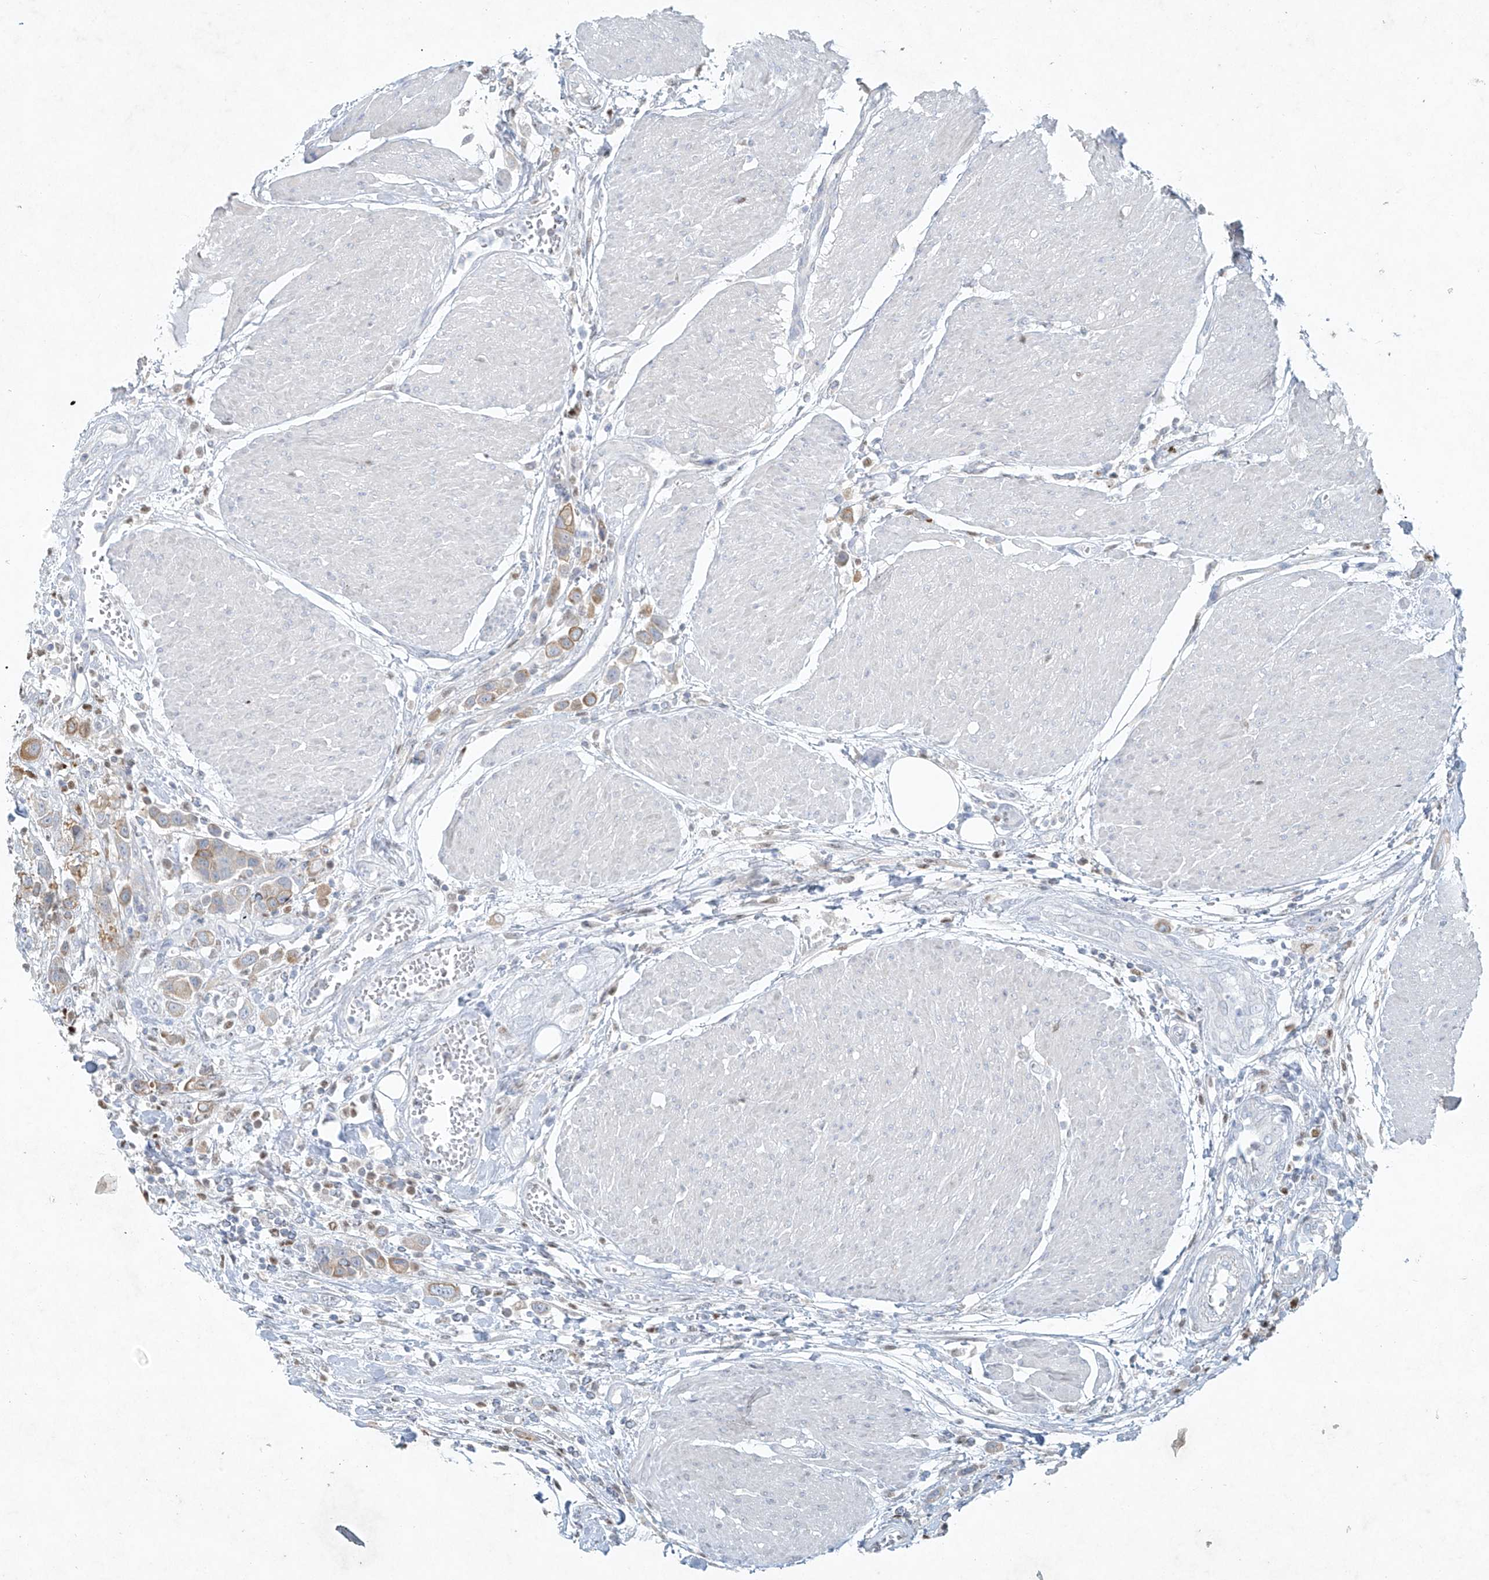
{"staining": {"intensity": "moderate", "quantity": "25%-75%", "location": "cytoplasmic/membranous"}, "tissue": "urothelial cancer", "cell_type": "Tumor cells", "image_type": "cancer", "snomed": [{"axis": "morphology", "description": "Urothelial carcinoma, High grade"}, {"axis": "topography", "description": "Urinary bladder"}], "caption": "High-grade urothelial carcinoma tissue reveals moderate cytoplasmic/membranous expression in approximately 25%-75% of tumor cells, visualized by immunohistochemistry.", "gene": "TUBE1", "patient": {"sex": "male", "age": 50}}